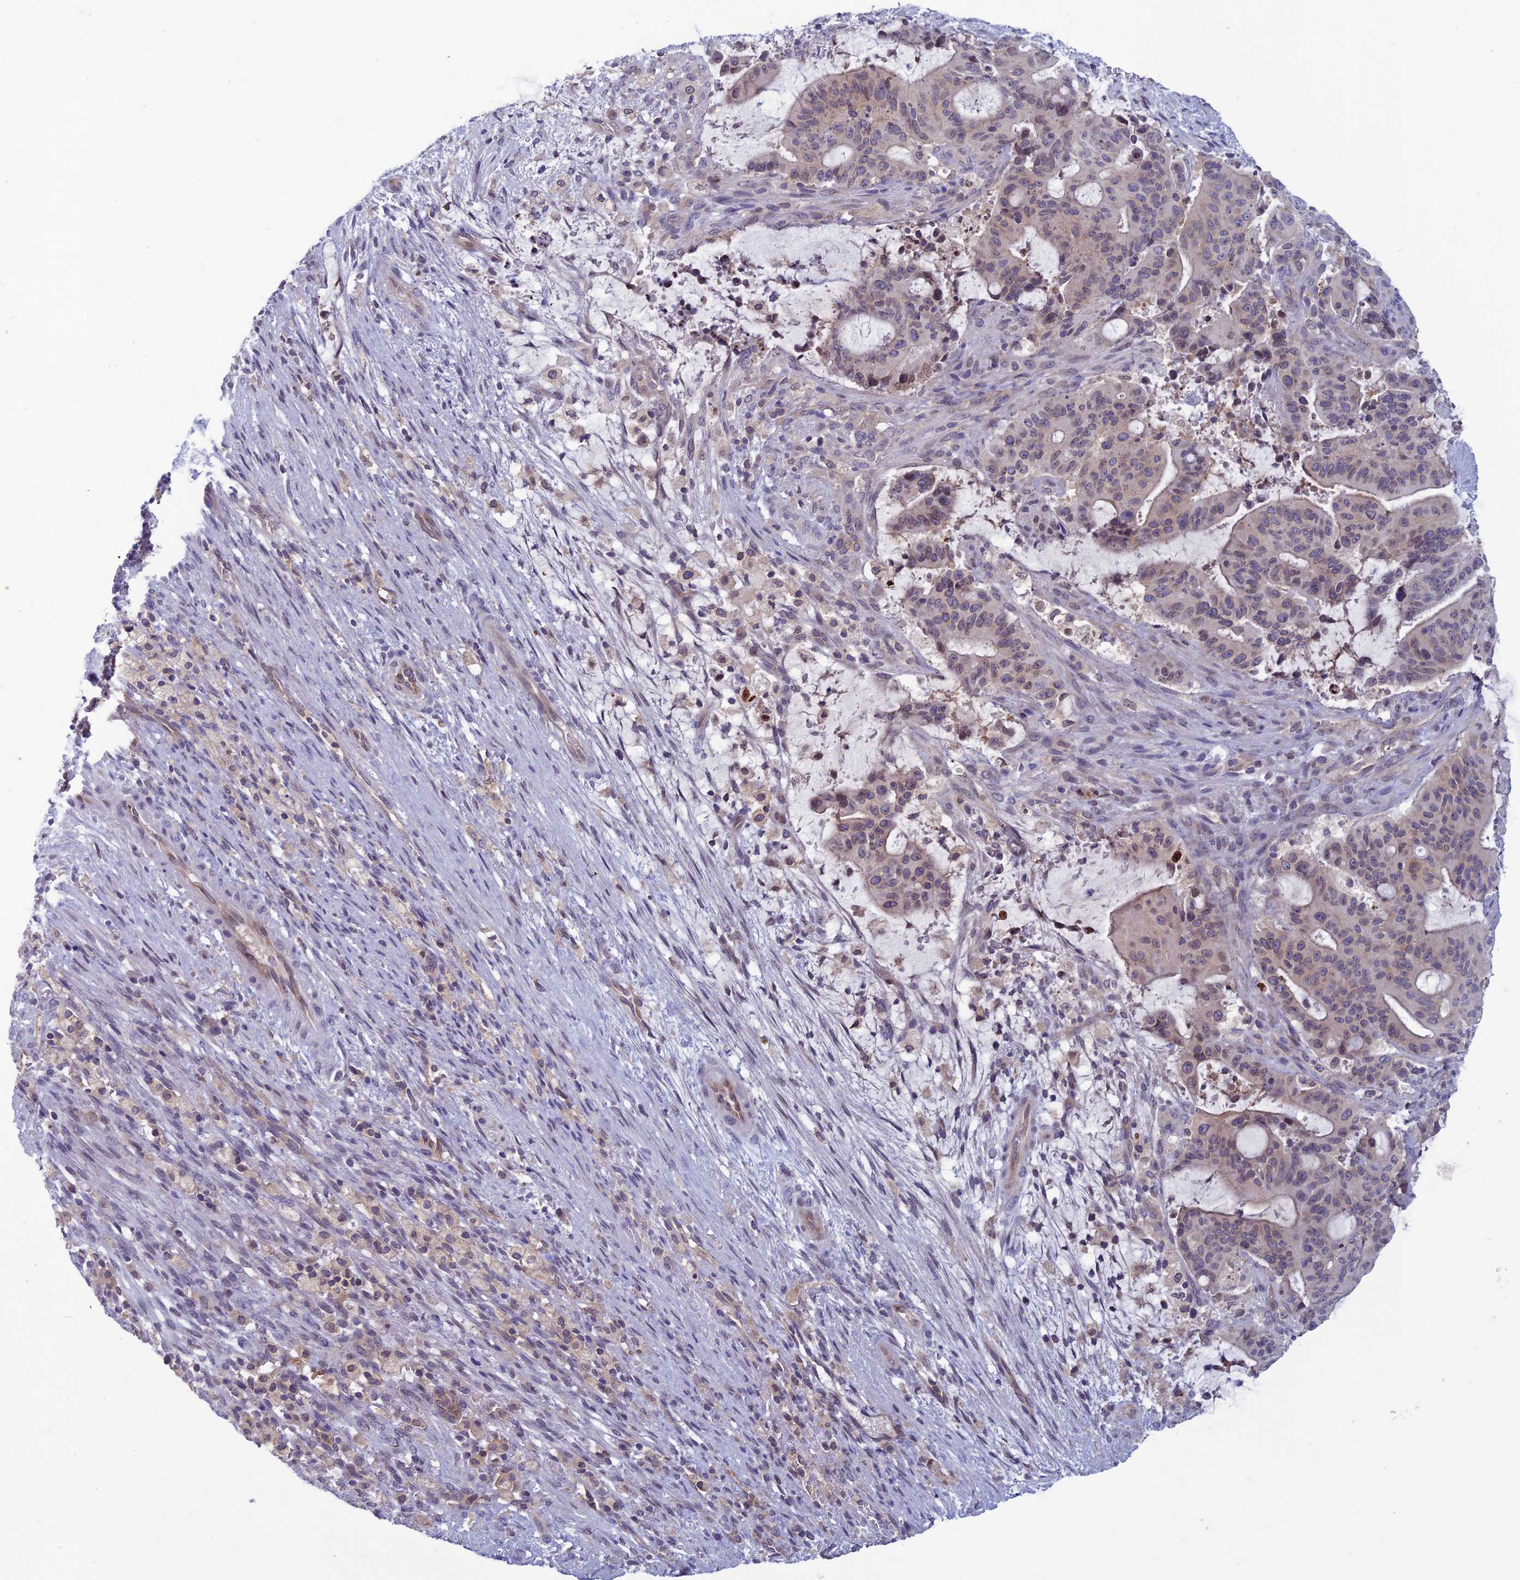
{"staining": {"intensity": "weak", "quantity": "25%-75%", "location": "cytoplasmic/membranous,nuclear"}, "tissue": "liver cancer", "cell_type": "Tumor cells", "image_type": "cancer", "snomed": [{"axis": "morphology", "description": "Normal tissue, NOS"}, {"axis": "morphology", "description": "Cholangiocarcinoma"}, {"axis": "topography", "description": "Liver"}, {"axis": "topography", "description": "Peripheral nerve tissue"}], "caption": "Approximately 25%-75% of tumor cells in liver cancer show weak cytoplasmic/membranous and nuclear protein positivity as visualized by brown immunohistochemical staining.", "gene": "WDR46", "patient": {"sex": "female", "age": 73}}